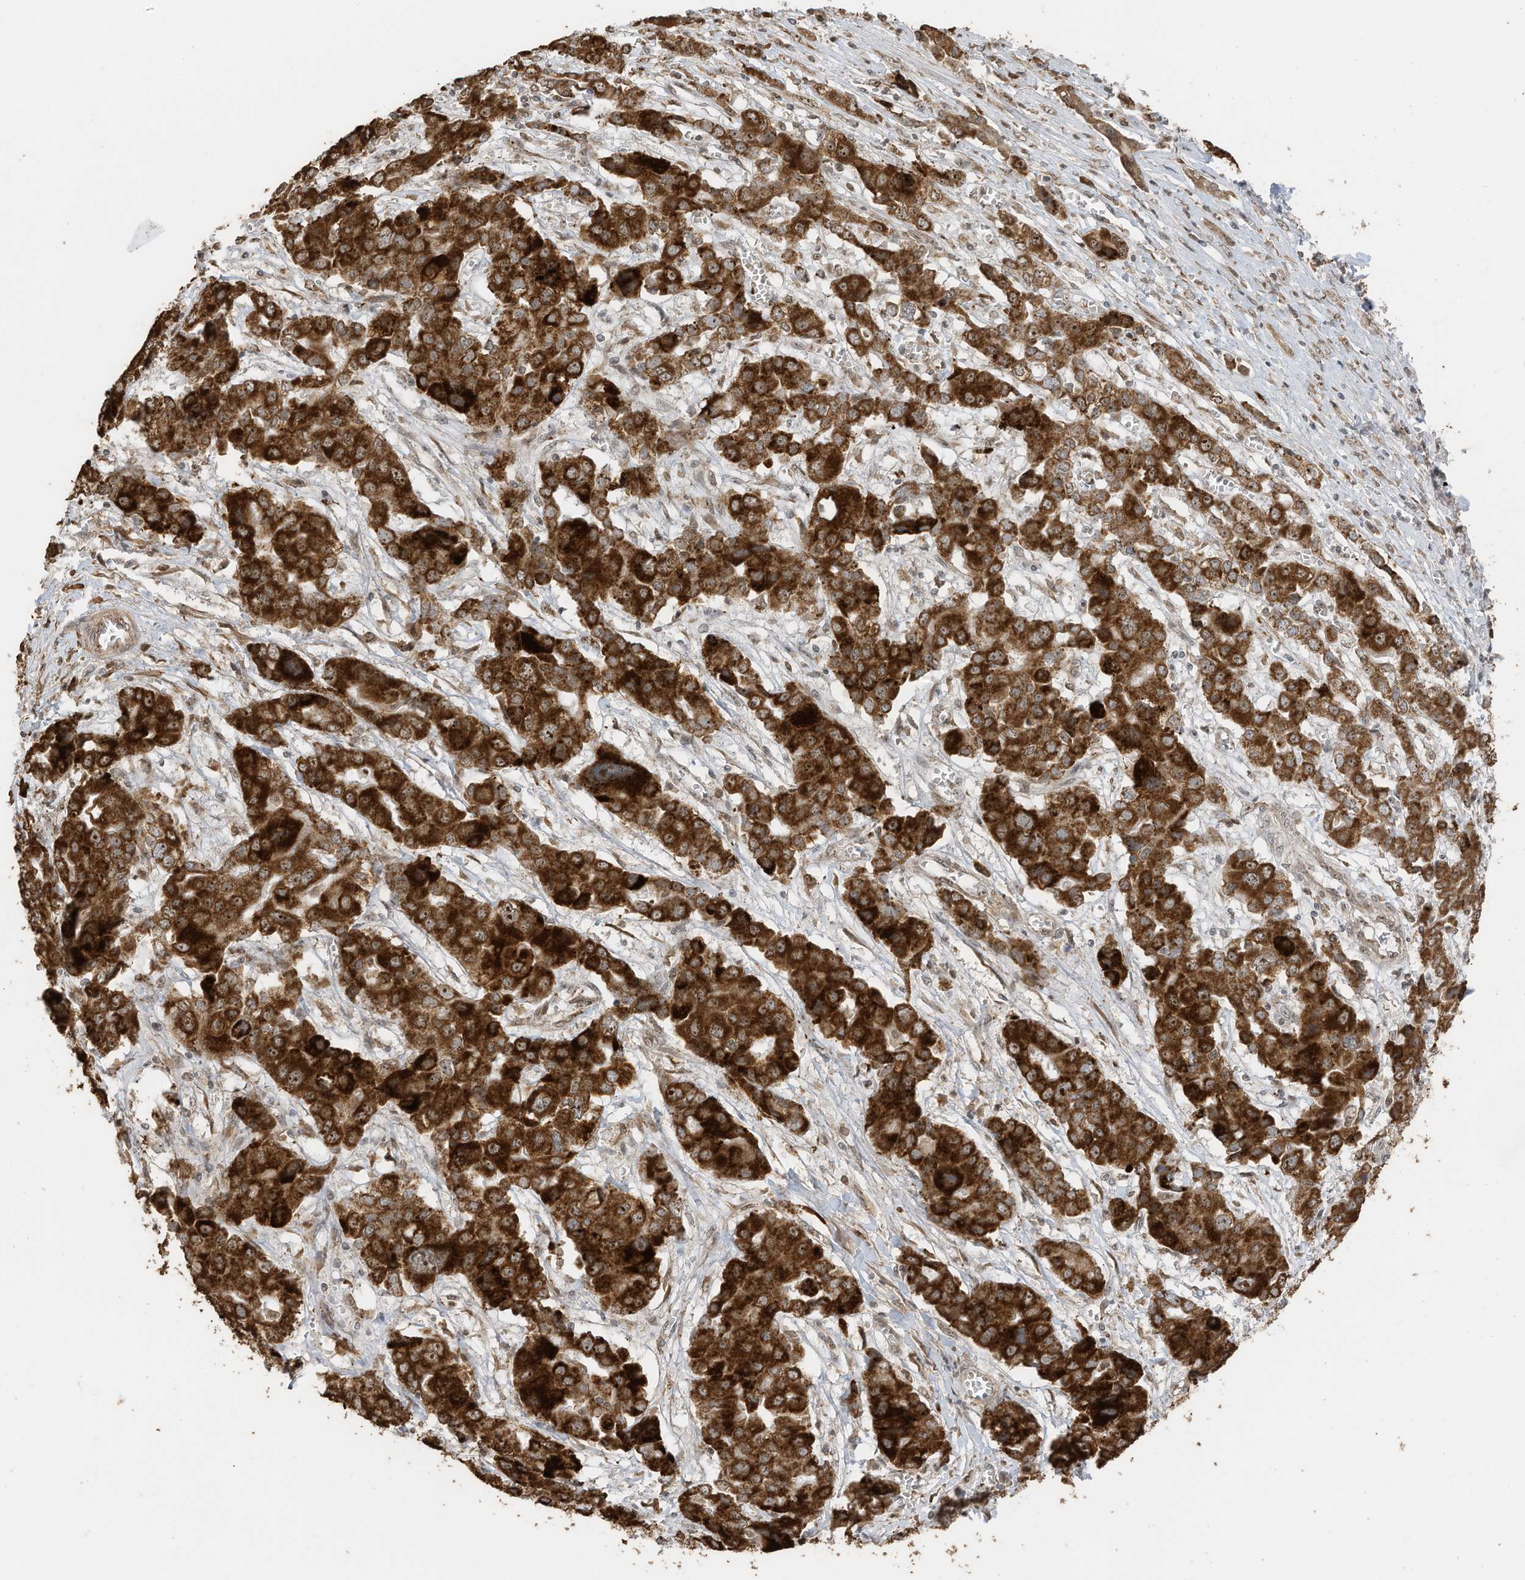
{"staining": {"intensity": "strong", "quantity": ">75%", "location": "cytoplasmic/membranous,nuclear"}, "tissue": "liver cancer", "cell_type": "Tumor cells", "image_type": "cancer", "snomed": [{"axis": "morphology", "description": "Cholangiocarcinoma"}, {"axis": "topography", "description": "Liver"}], "caption": "Immunohistochemistry (IHC) (DAB (3,3'-diaminobenzidine)) staining of human liver cancer shows strong cytoplasmic/membranous and nuclear protein positivity in about >75% of tumor cells.", "gene": "ERLEC1", "patient": {"sex": "male", "age": 67}}